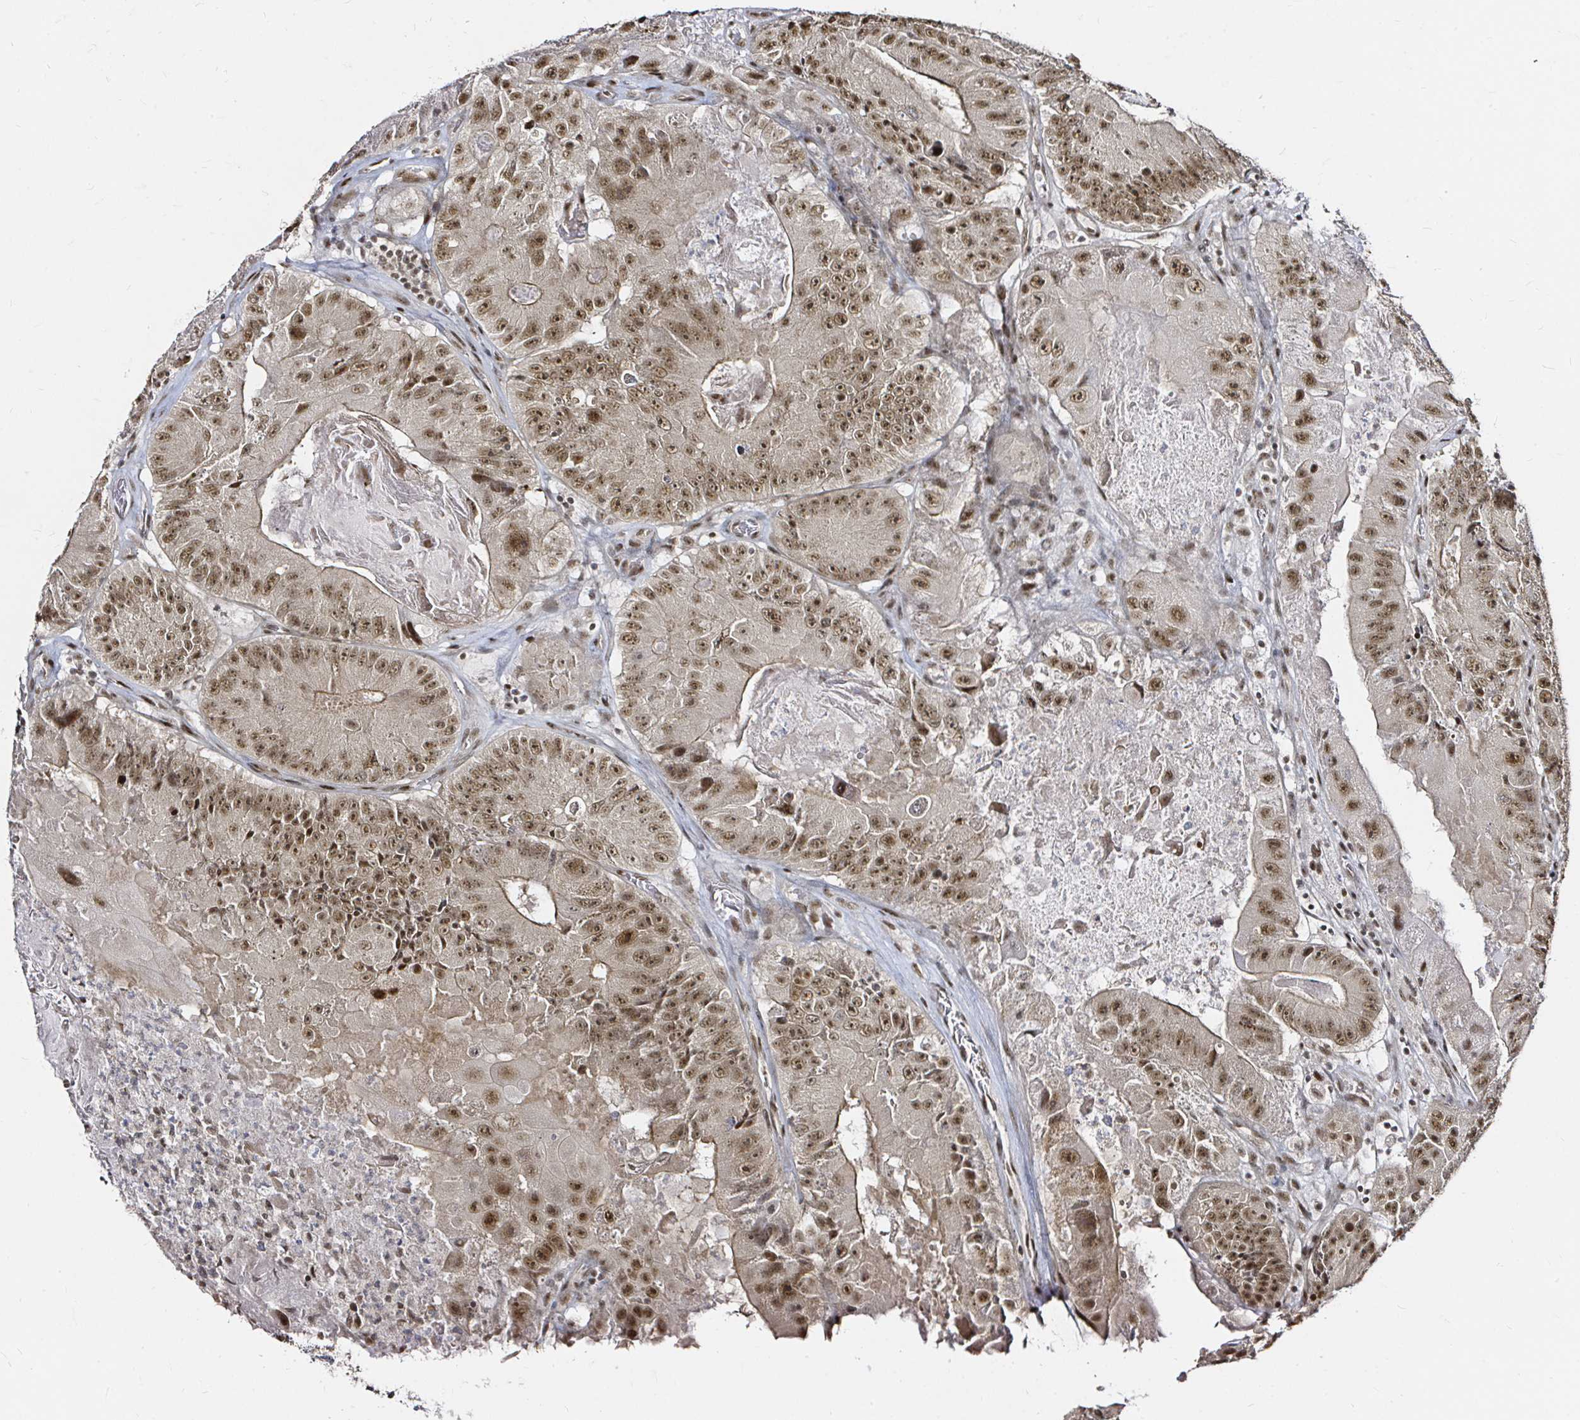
{"staining": {"intensity": "moderate", "quantity": ">75%", "location": "cytoplasmic/membranous,nuclear"}, "tissue": "colorectal cancer", "cell_type": "Tumor cells", "image_type": "cancer", "snomed": [{"axis": "morphology", "description": "Adenocarcinoma, NOS"}, {"axis": "topography", "description": "Colon"}], "caption": "Immunohistochemistry (IHC) image of neoplastic tissue: colorectal adenocarcinoma stained using immunohistochemistry exhibits medium levels of moderate protein expression localized specifically in the cytoplasmic/membranous and nuclear of tumor cells, appearing as a cytoplasmic/membranous and nuclear brown color.", "gene": "SNRPC", "patient": {"sex": "female", "age": 86}}